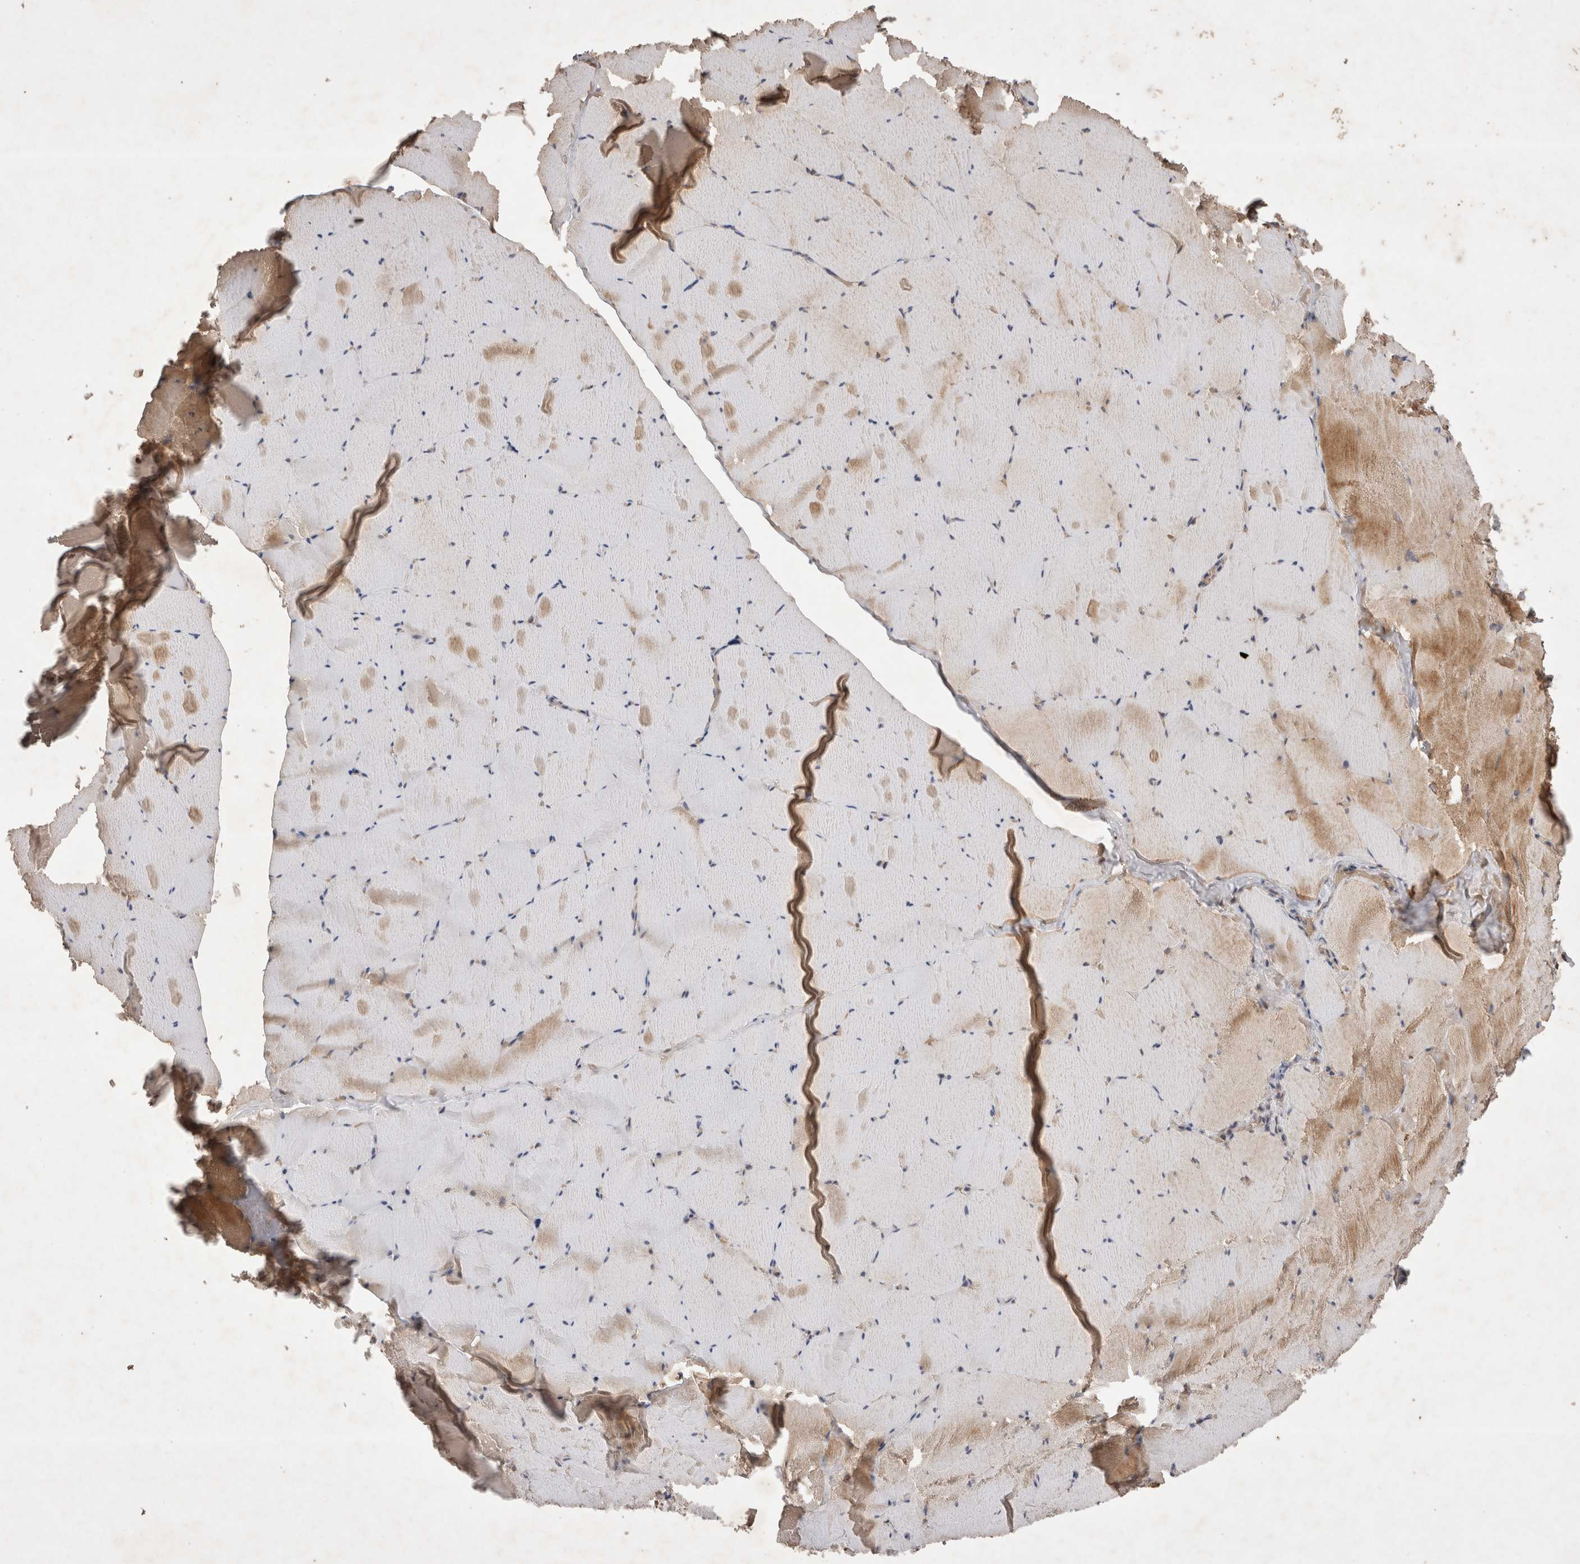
{"staining": {"intensity": "moderate", "quantity": "25%-75%", "location": "cytoplasmic/membranous"}, "tissue": "skeletal muscle", "cell_type": "Myocytes", "image_type": "normal", "snomed": [{"axis": "morphology", "description": "Normal tissue, NOS"}, {"axis": "topography", "description": "Skeletal muscle"}], "caption": "IHC photomicrograph of unremarkable skeletal muscle stained for a protein (brown), which reveals medium levels of moderate cytoplasmic/membranous positivity in approximately 25%-75% of myocytes.", "gene": "FAM221A", "patient": {"sex": "male", "age": 62}}